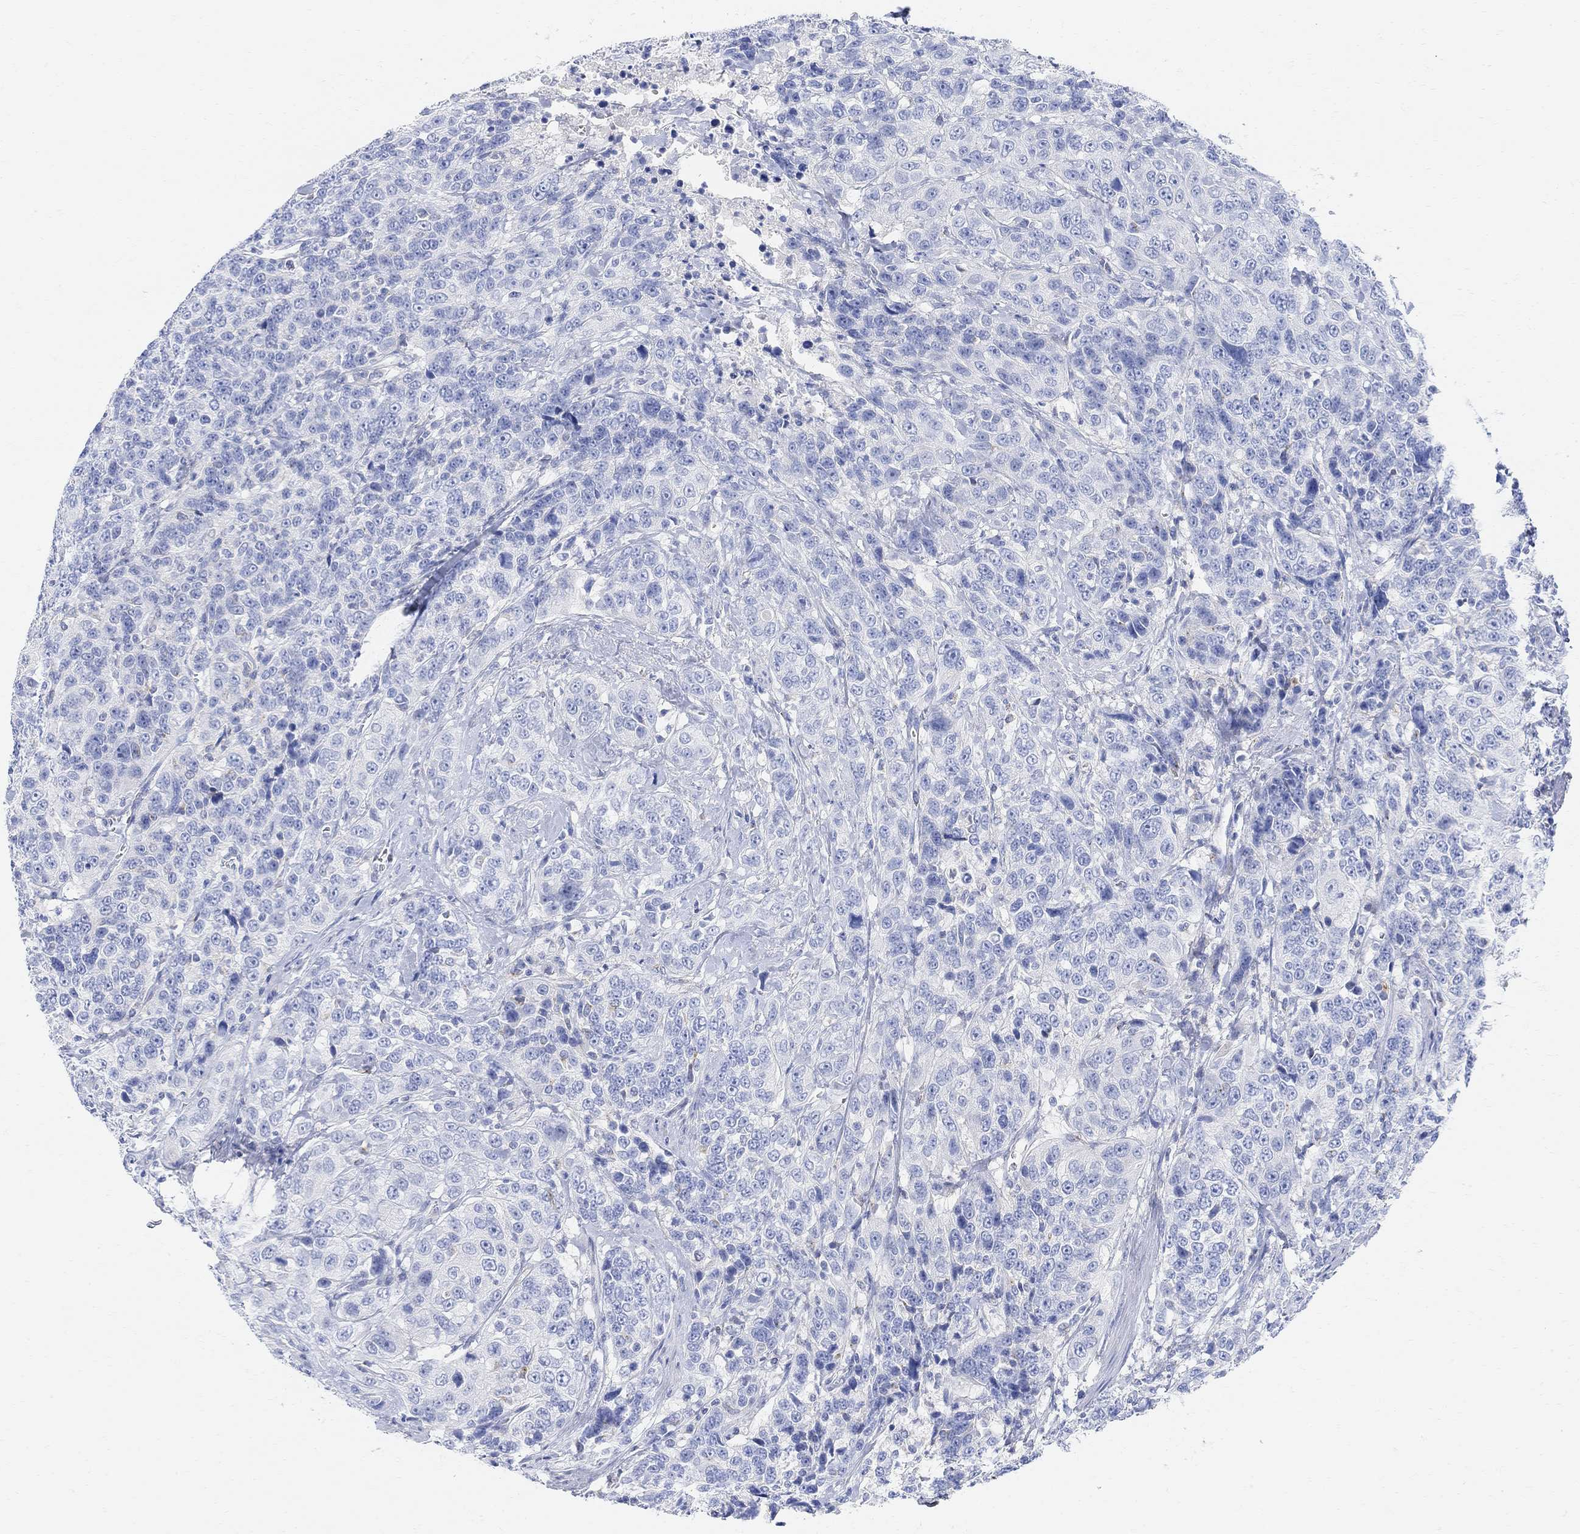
{"staining": {"intensity": "negative", "quantity": "none", "location": "none"}, "tissue": "urothelial cancer", "cell_type": "Tumor cells", "image_type": "cancer", "snomed": [{"axis": "morphology", "description": "Urothelial carcinoma, NOS"}, {"axis": "morphology", "description": "Urothelial carcinoma, High grade"}, {"axis": "topography", "description": "Urinary bladder"}], "caption": "Histopathology image shows no significant protein positivity in tumor cells of urothelial cancer.", "gene": "RETNLB", "patient": {"sex": "female", "age": 73}}